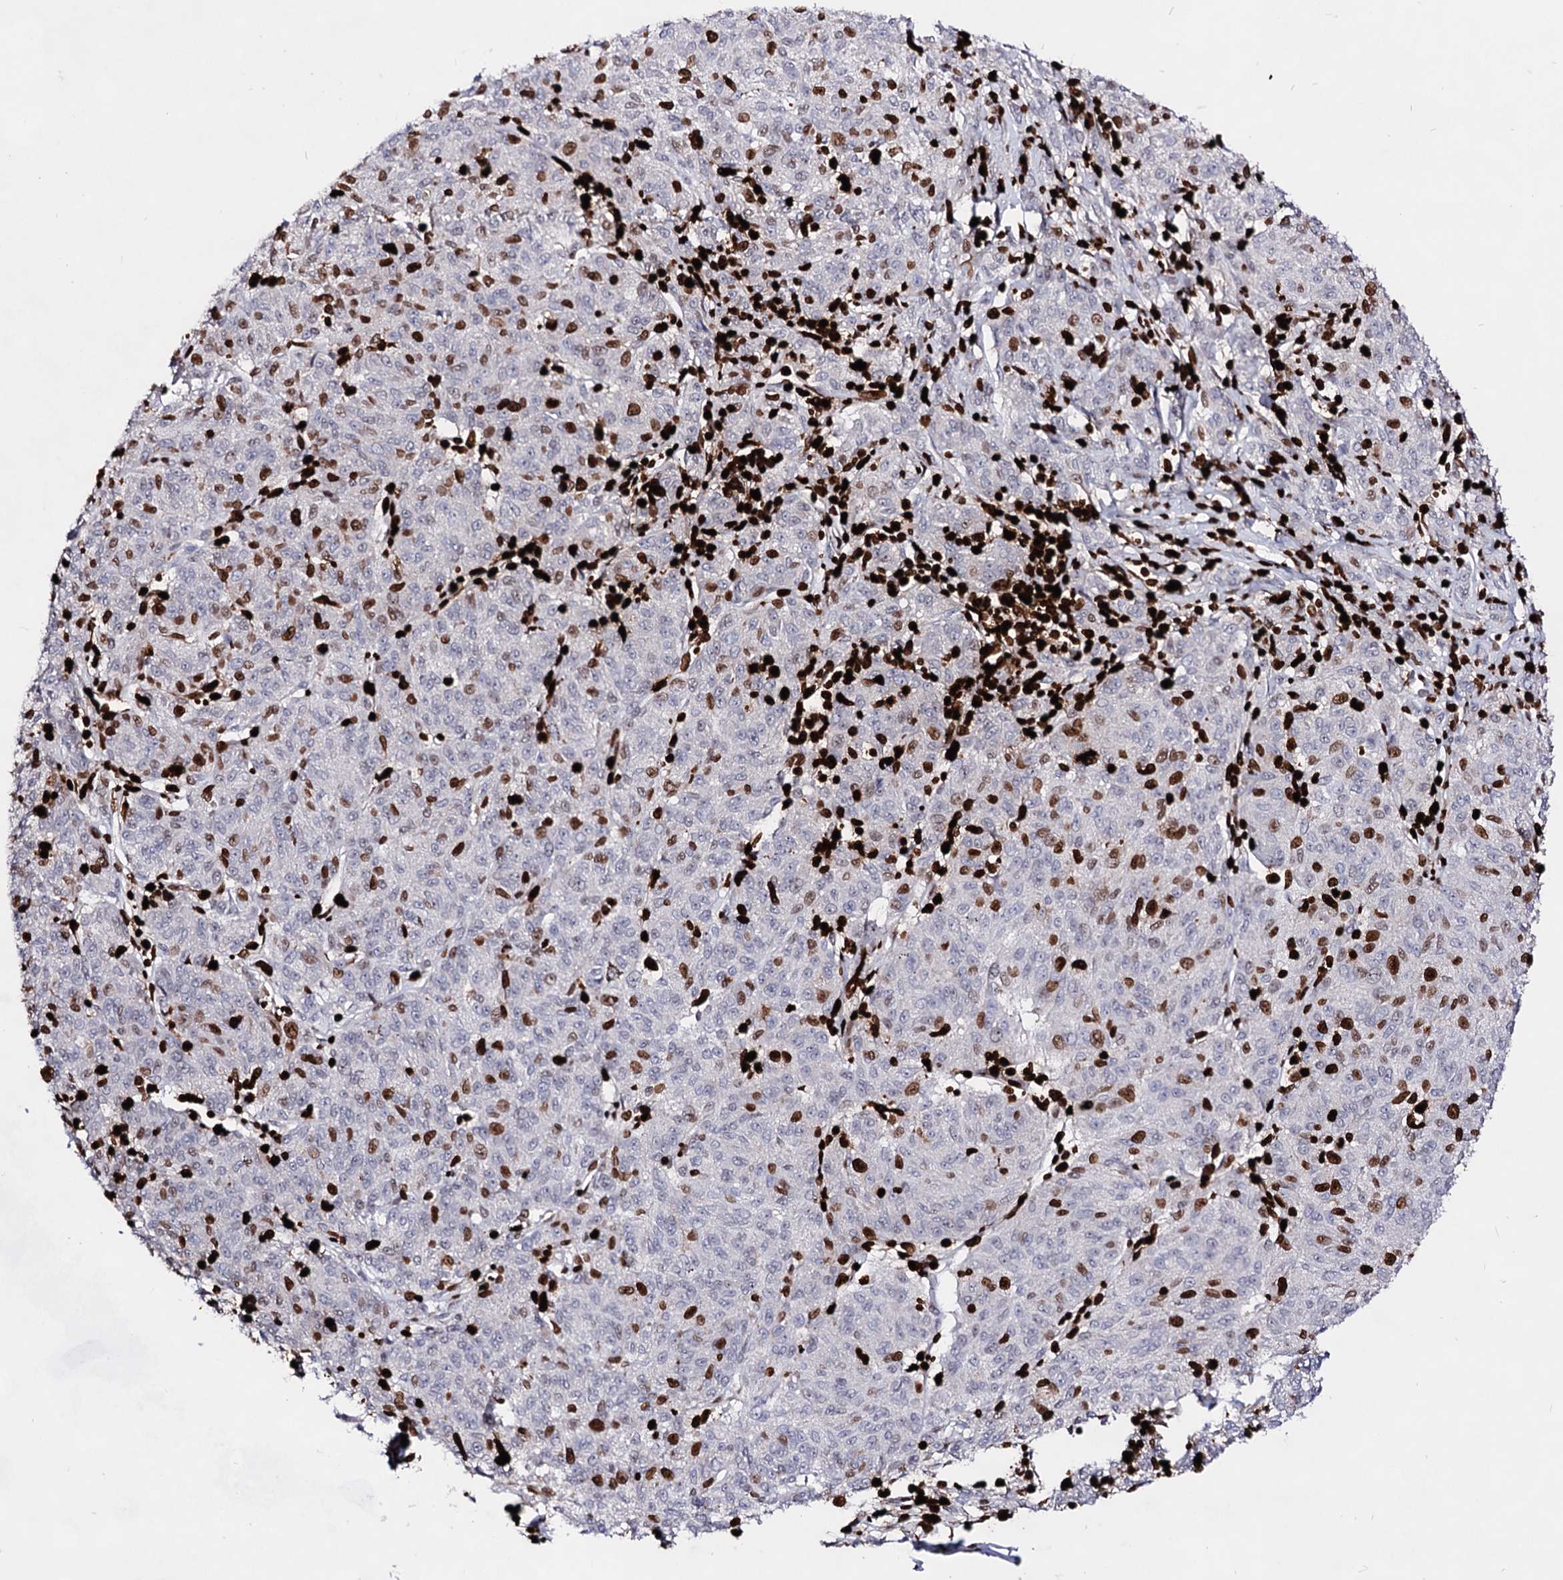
{"staining": {"intensity": "moderate", "quantity": "<25%", "location": "nuclear"}, "tissue": "melanoma", "cell_type": "Tumor cells", "image_type": "cancer", "snomed": [{"axis": "morphology", "description": "Malignant melanoma, NOS"}, {"axis": "topography", "description": "Skin"}], "caption": "Protein expression analysis of human malignant melanoma reveals moderate nuclear expression in approximately <25% of tumor cells.", "gene": "HMGB2", "patient": {"sex": "female", "age": 72}}